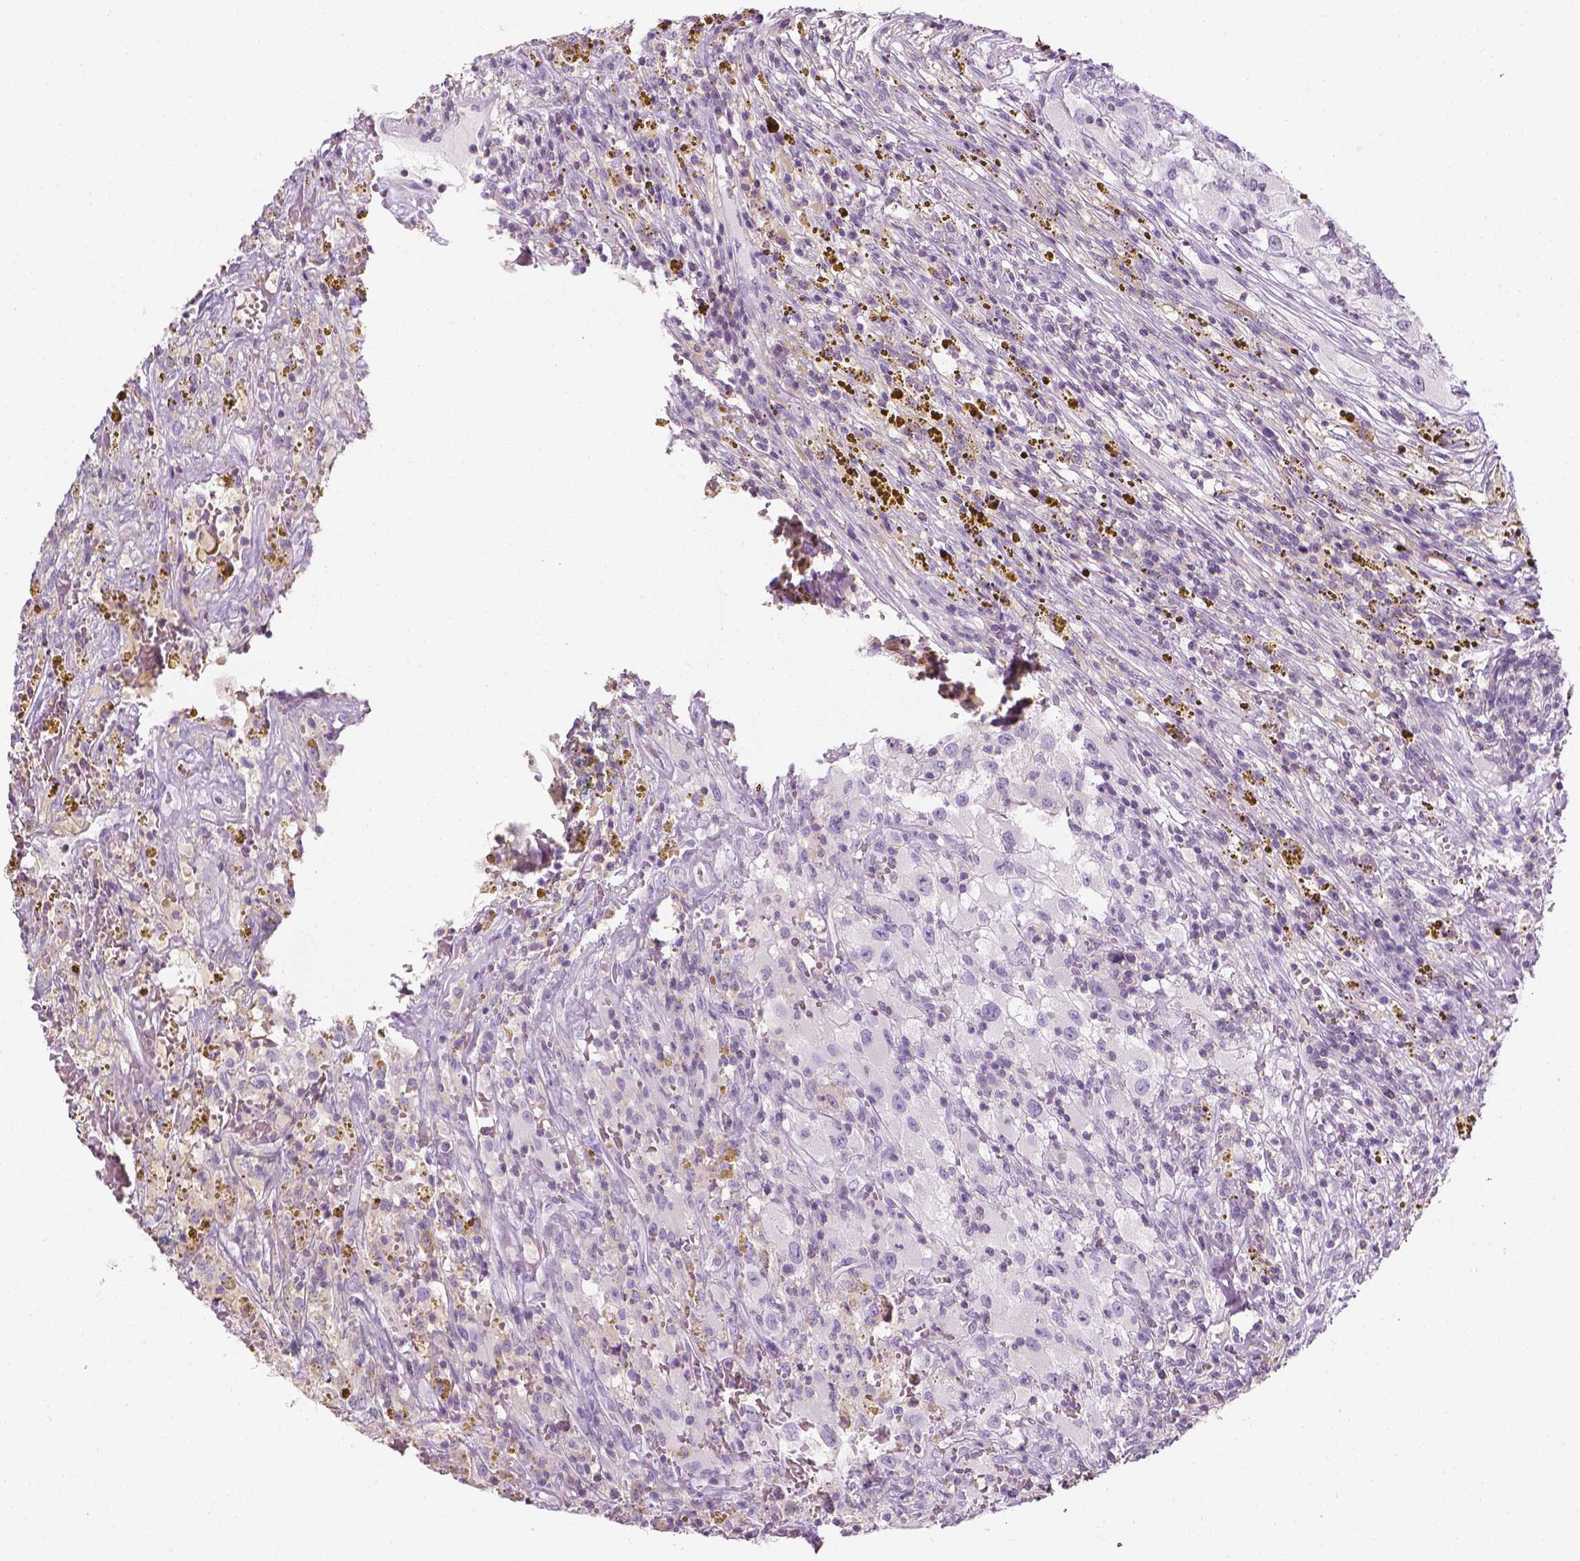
{"staining": {"intensity": "negative", "quantity": "none", "location": "none"}, "tissue": "renal cancer", "cell_type": "Tumor cells", "image_type": "cancer", "snomed": [{"axis": "morphology", "description": "Adenocarcinoma, NOS"}, {"axis": "topography", "description": "Kidney"}], "caption": "DAB immunohistochemical staining of human adenocarcinoma (renal) reveals no significant positivity in tumor cells.", "gene": "DCAF8L1", "patient": {"sex": "female", "age": 67}}